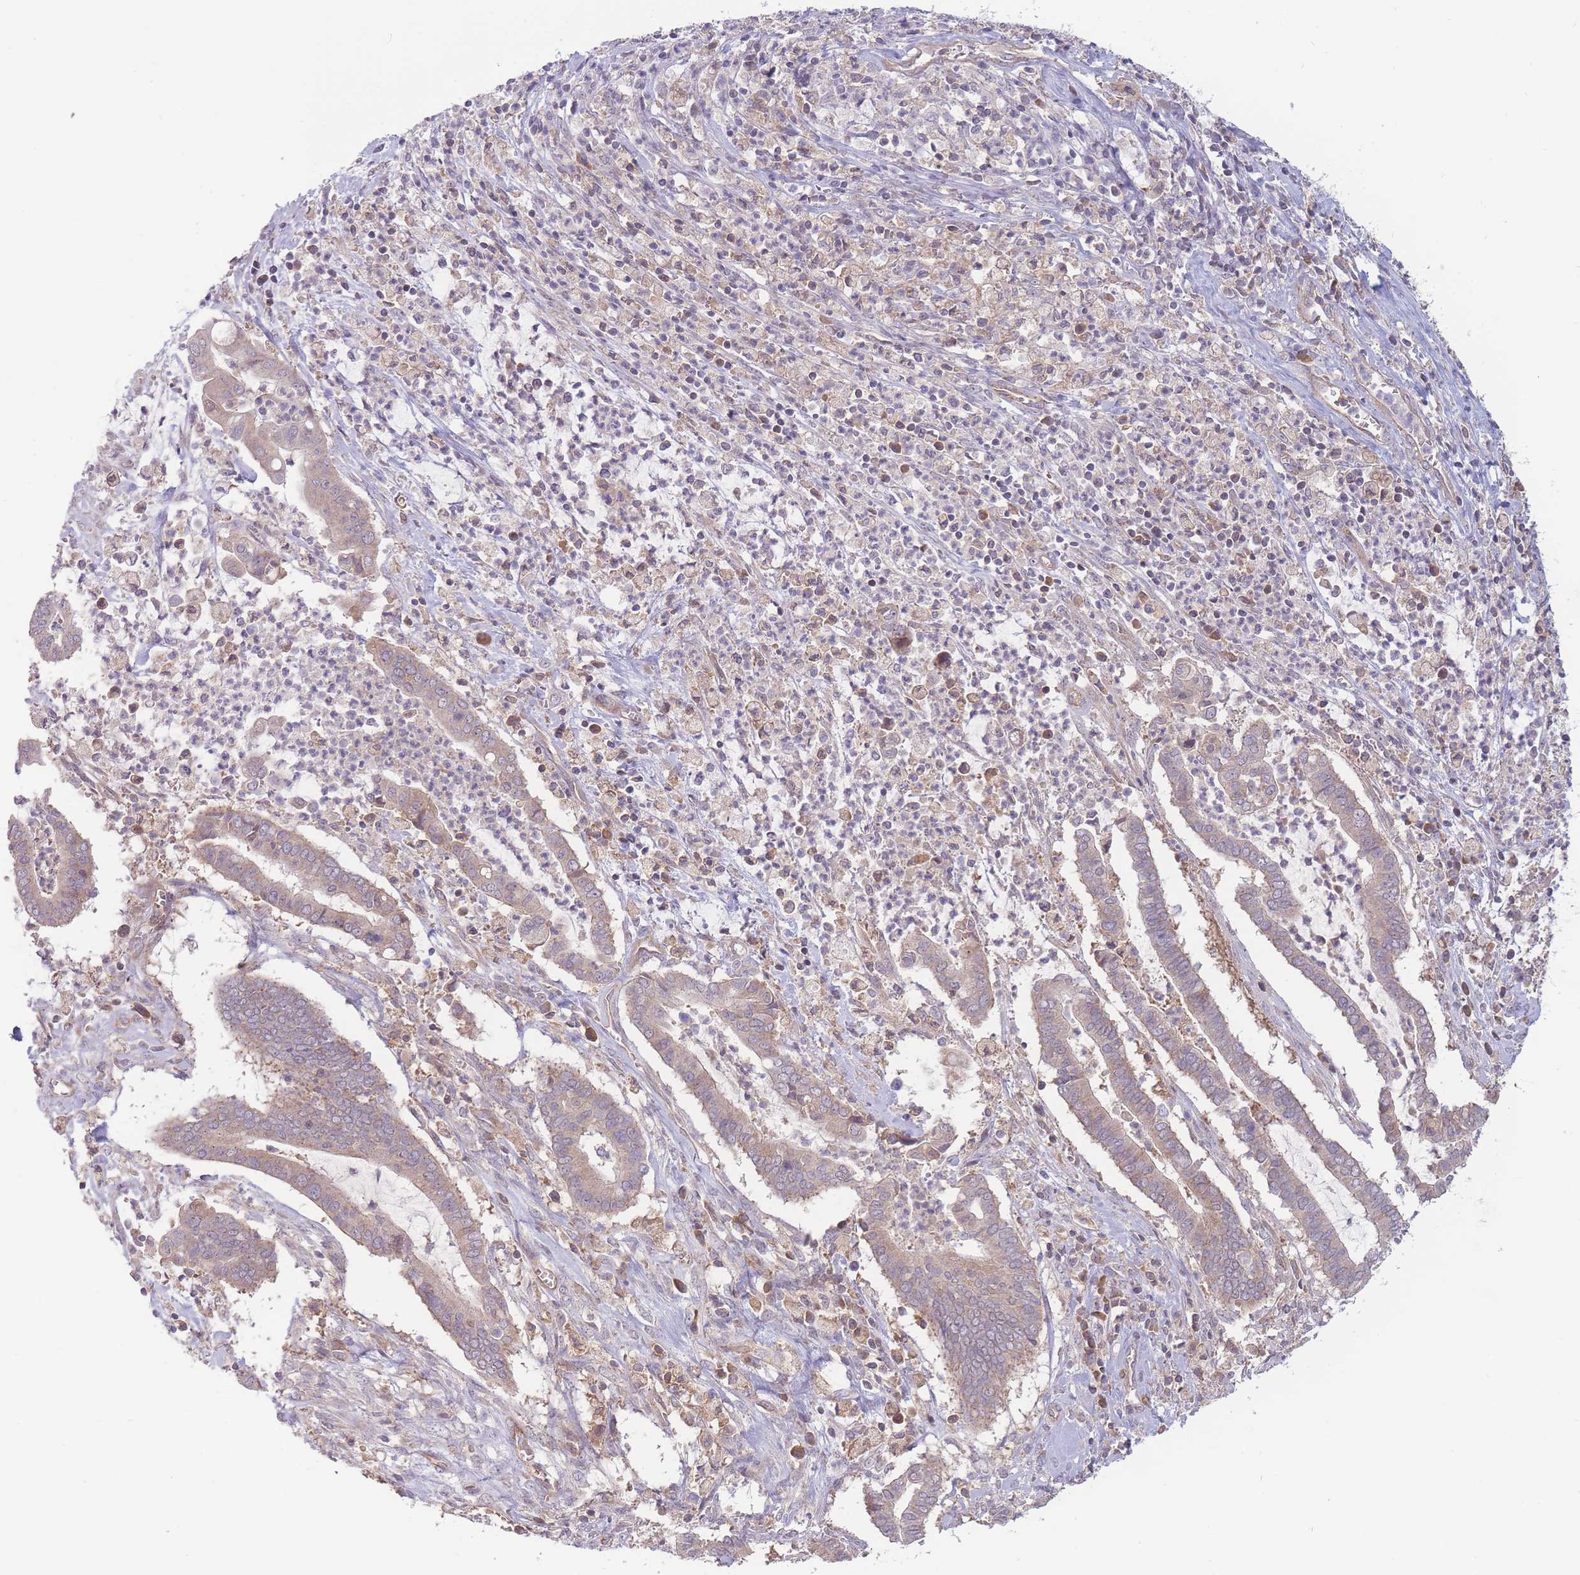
{"staining": {"intensity": "weak", "quantity": "25%-75%", "location": "cytoplasmic/membranous"}, "tissue": "cervical cancer", "cell_type": "Tumor cells", "image_type": "cancer", "snomed": [{"axis": "morphology", "description": "Adenocarcinoma, NOS"}, {"axis": "topography", "description": "Cervix"}], "caption": "The image reveals staining of adenocarcinoma (cervical), revealing weak cytoplasmic/membranous protein positivity (brown color) within tumor cells. (DAB IHC, brown staining for protein, blue staining for nuclei).", "gene": "NDUFAF5", "patient": {"sex": "female", "age": 44}}